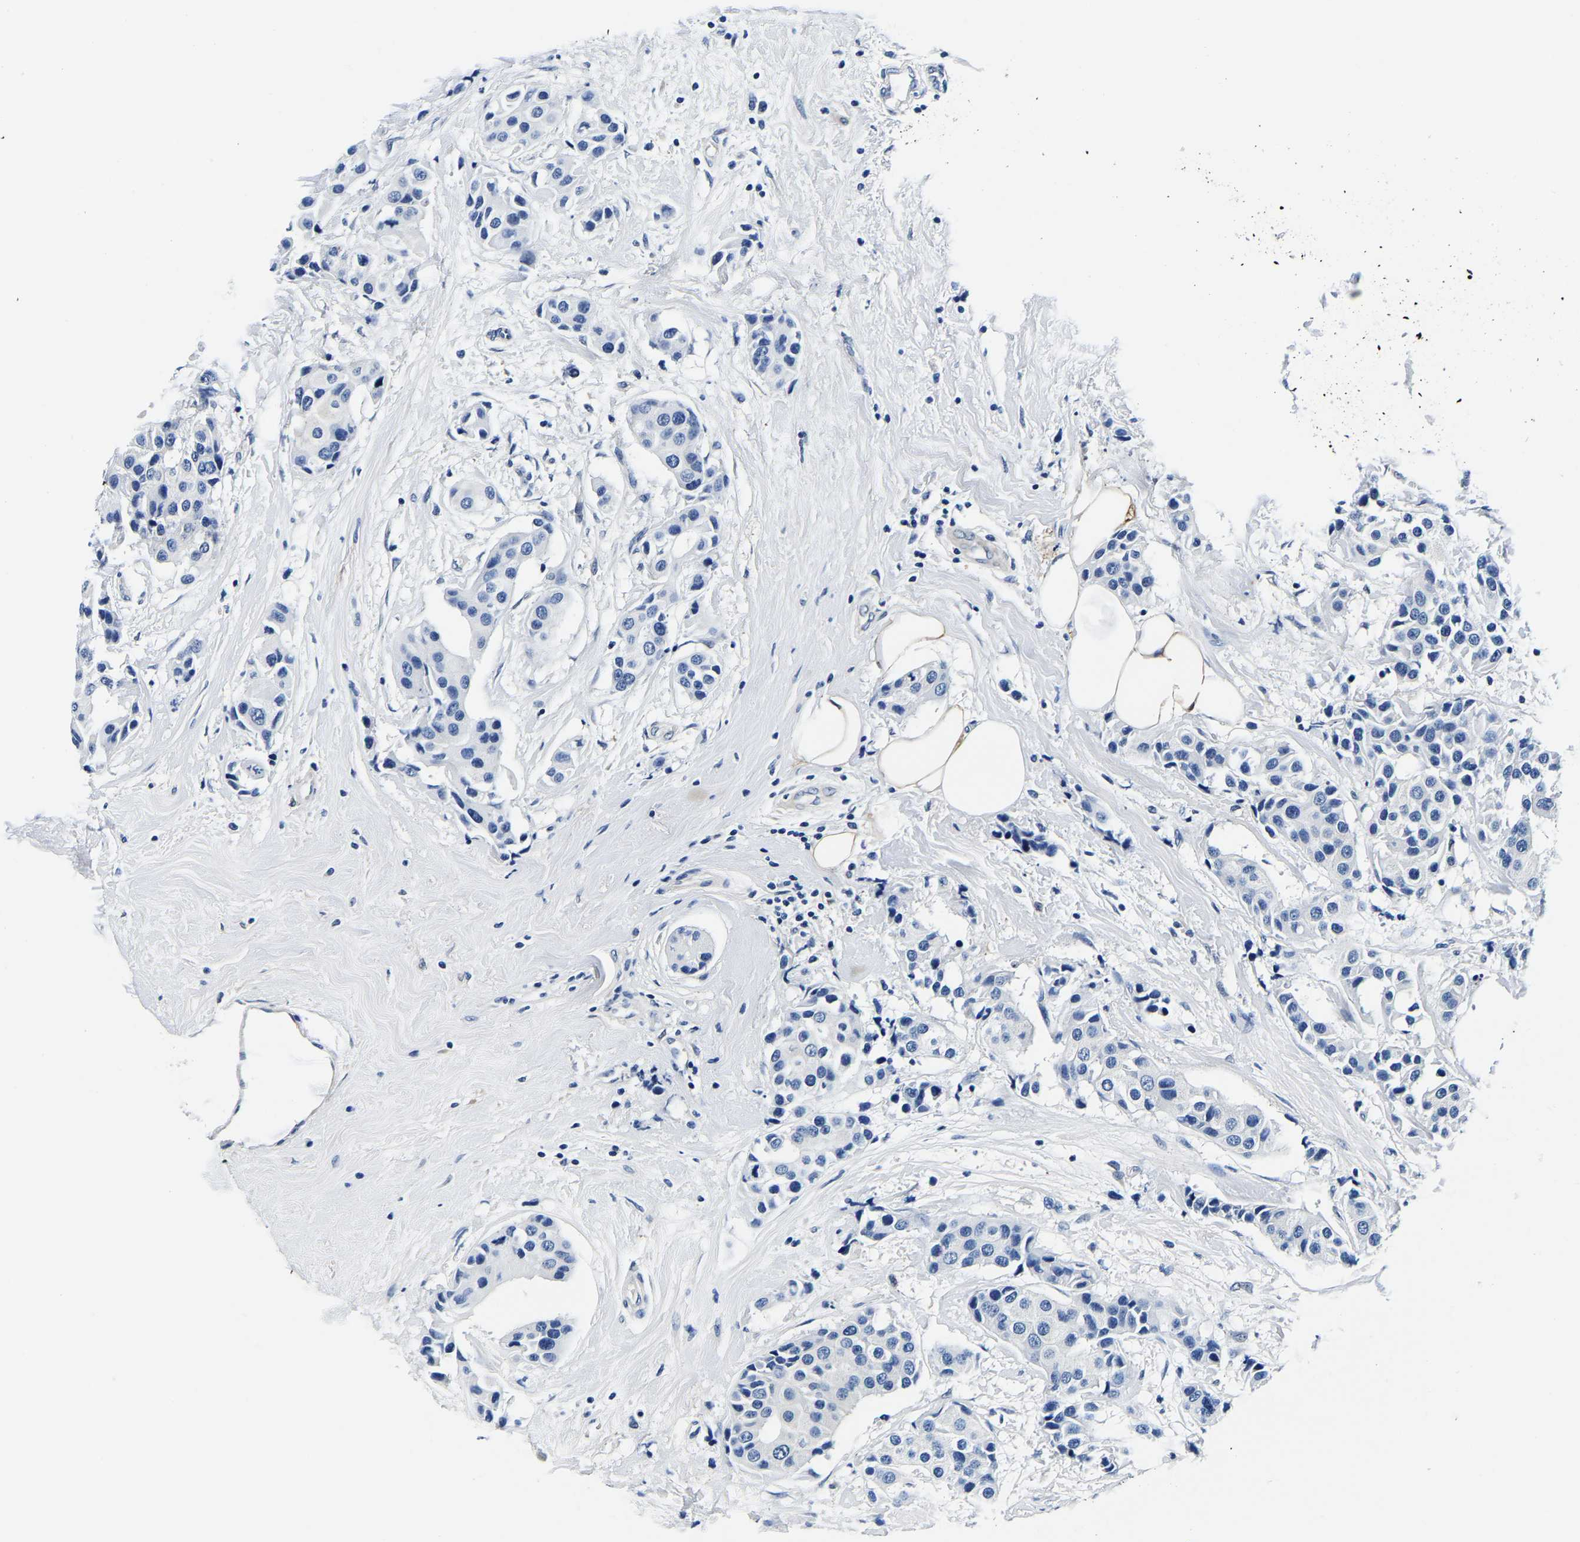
{"staining": {"intensity": "negative", "quantity": "none", "location": "none"}, "tissue": "breast cancer", "cell_type": "Tumor cells", "image_type": "cancer", "snomed": [{"axis": "morphology", "description": "Normal tissue, NOS"}, {"axis": "morphology", "description": "Duct carcinoma"}, {"axis": "topography", "description": "Breast"}], "caption": "An immunohistochemistry micrograph of breast intraductal carcinoma is shown. There is no staining in tumor cells of breast intraductal carcinoma.", "gene": "ACO1", "patient": {"sex": "female", "age": 39}}